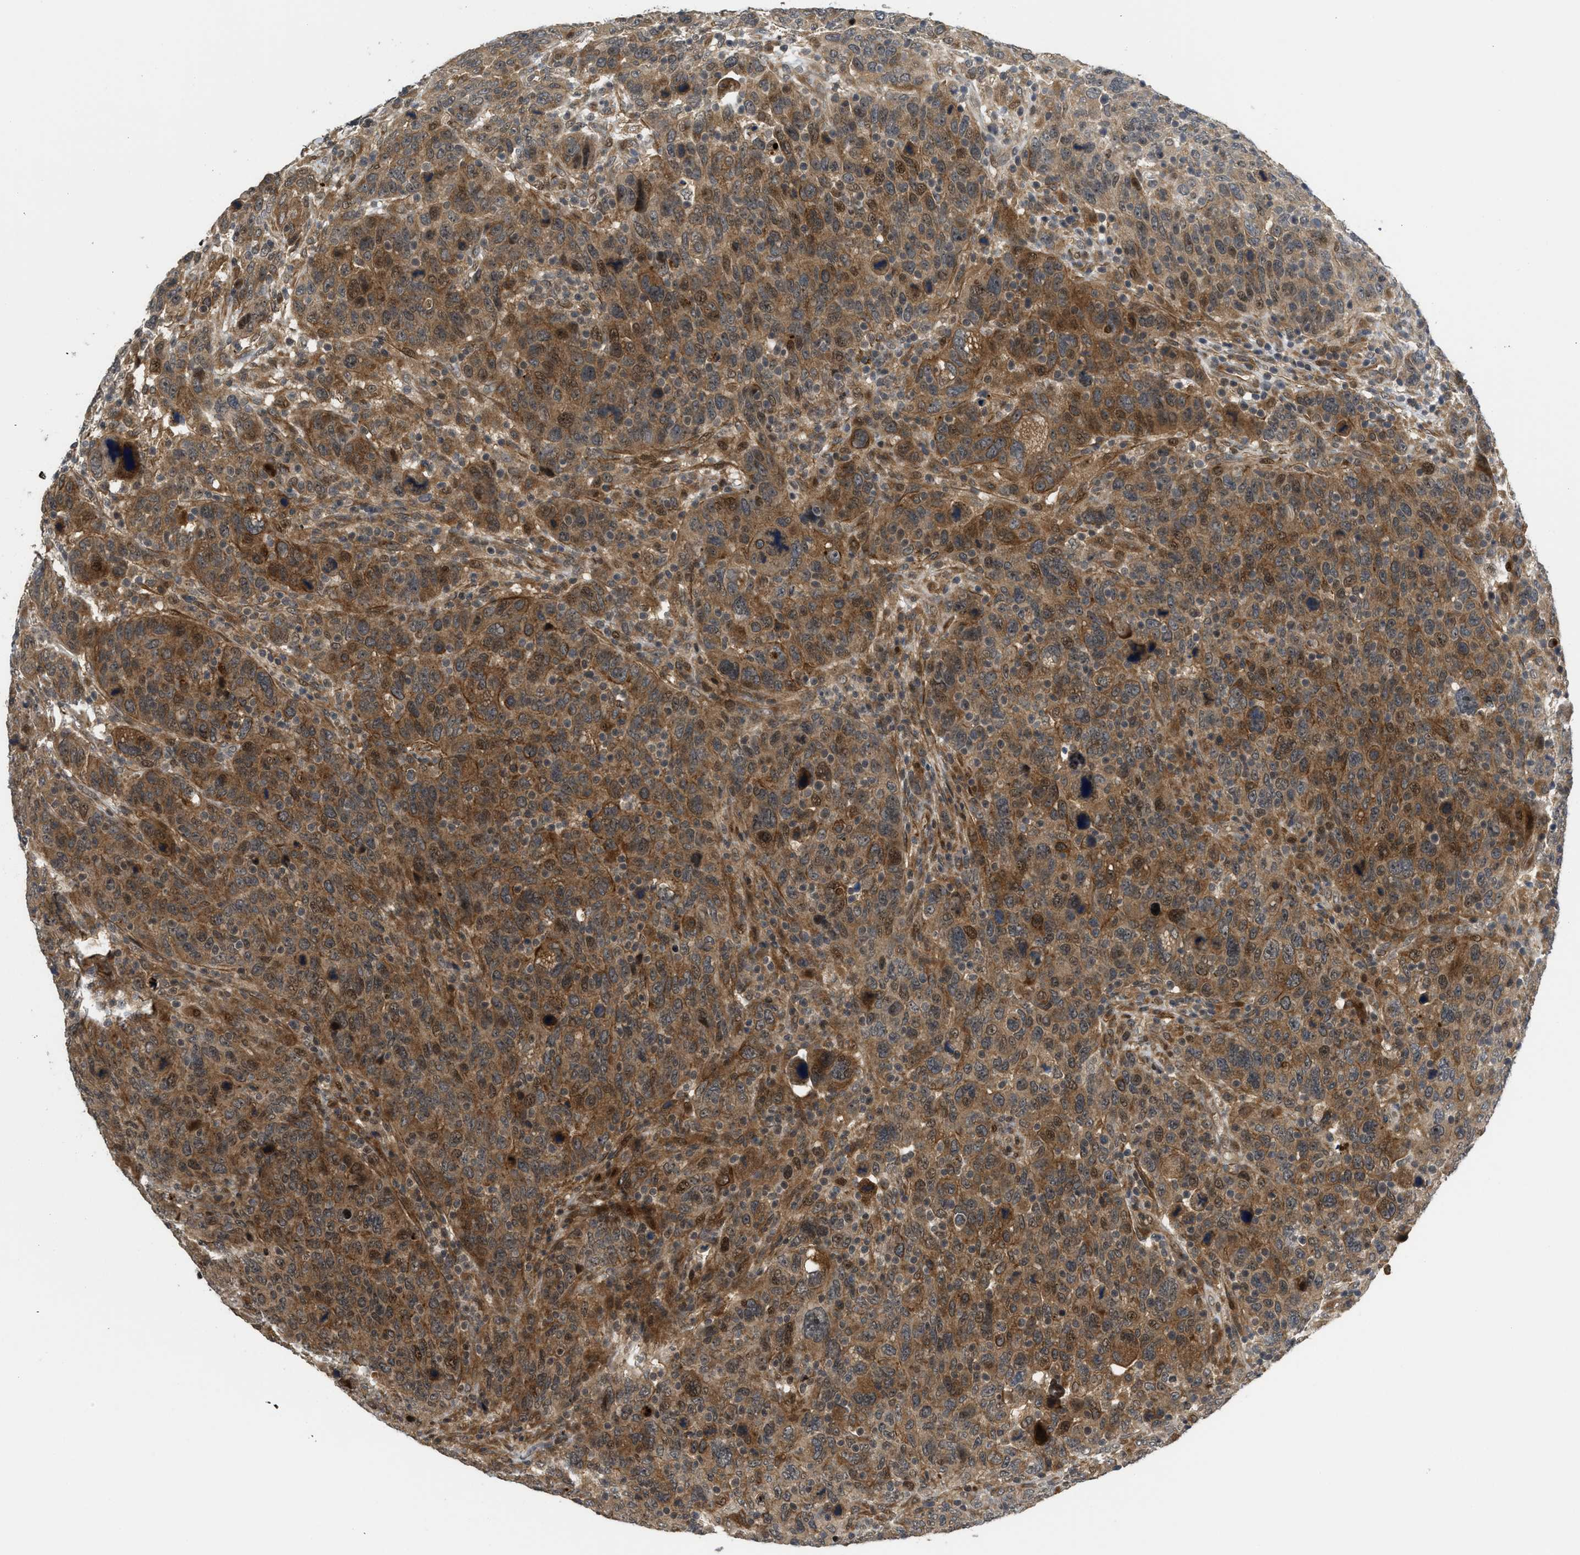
{"staining": {"intensity": "moderate", "quantity": ">75%", "location": "cytoplasmic/membranous,nuclear"}, "tissue": "breast cancer", "cell_type": "Tumor cells", "image_type": "cancer", "snomed": [{"axis": "morphology", "description": "Duct carcinoma"}, {"axis": "topography", "description": "Breast"}], "caption": "This image demonstrates breast cancer stained with immunohistochemistry to label a protein in brown. The cytoplasmic/membranous and nuclear of tumor cells show moderate positivity for the protein. Nuclei are counter-stained blue.", "gene": "DNAJC28", "patient": {"sex": "female", "age": 37}}